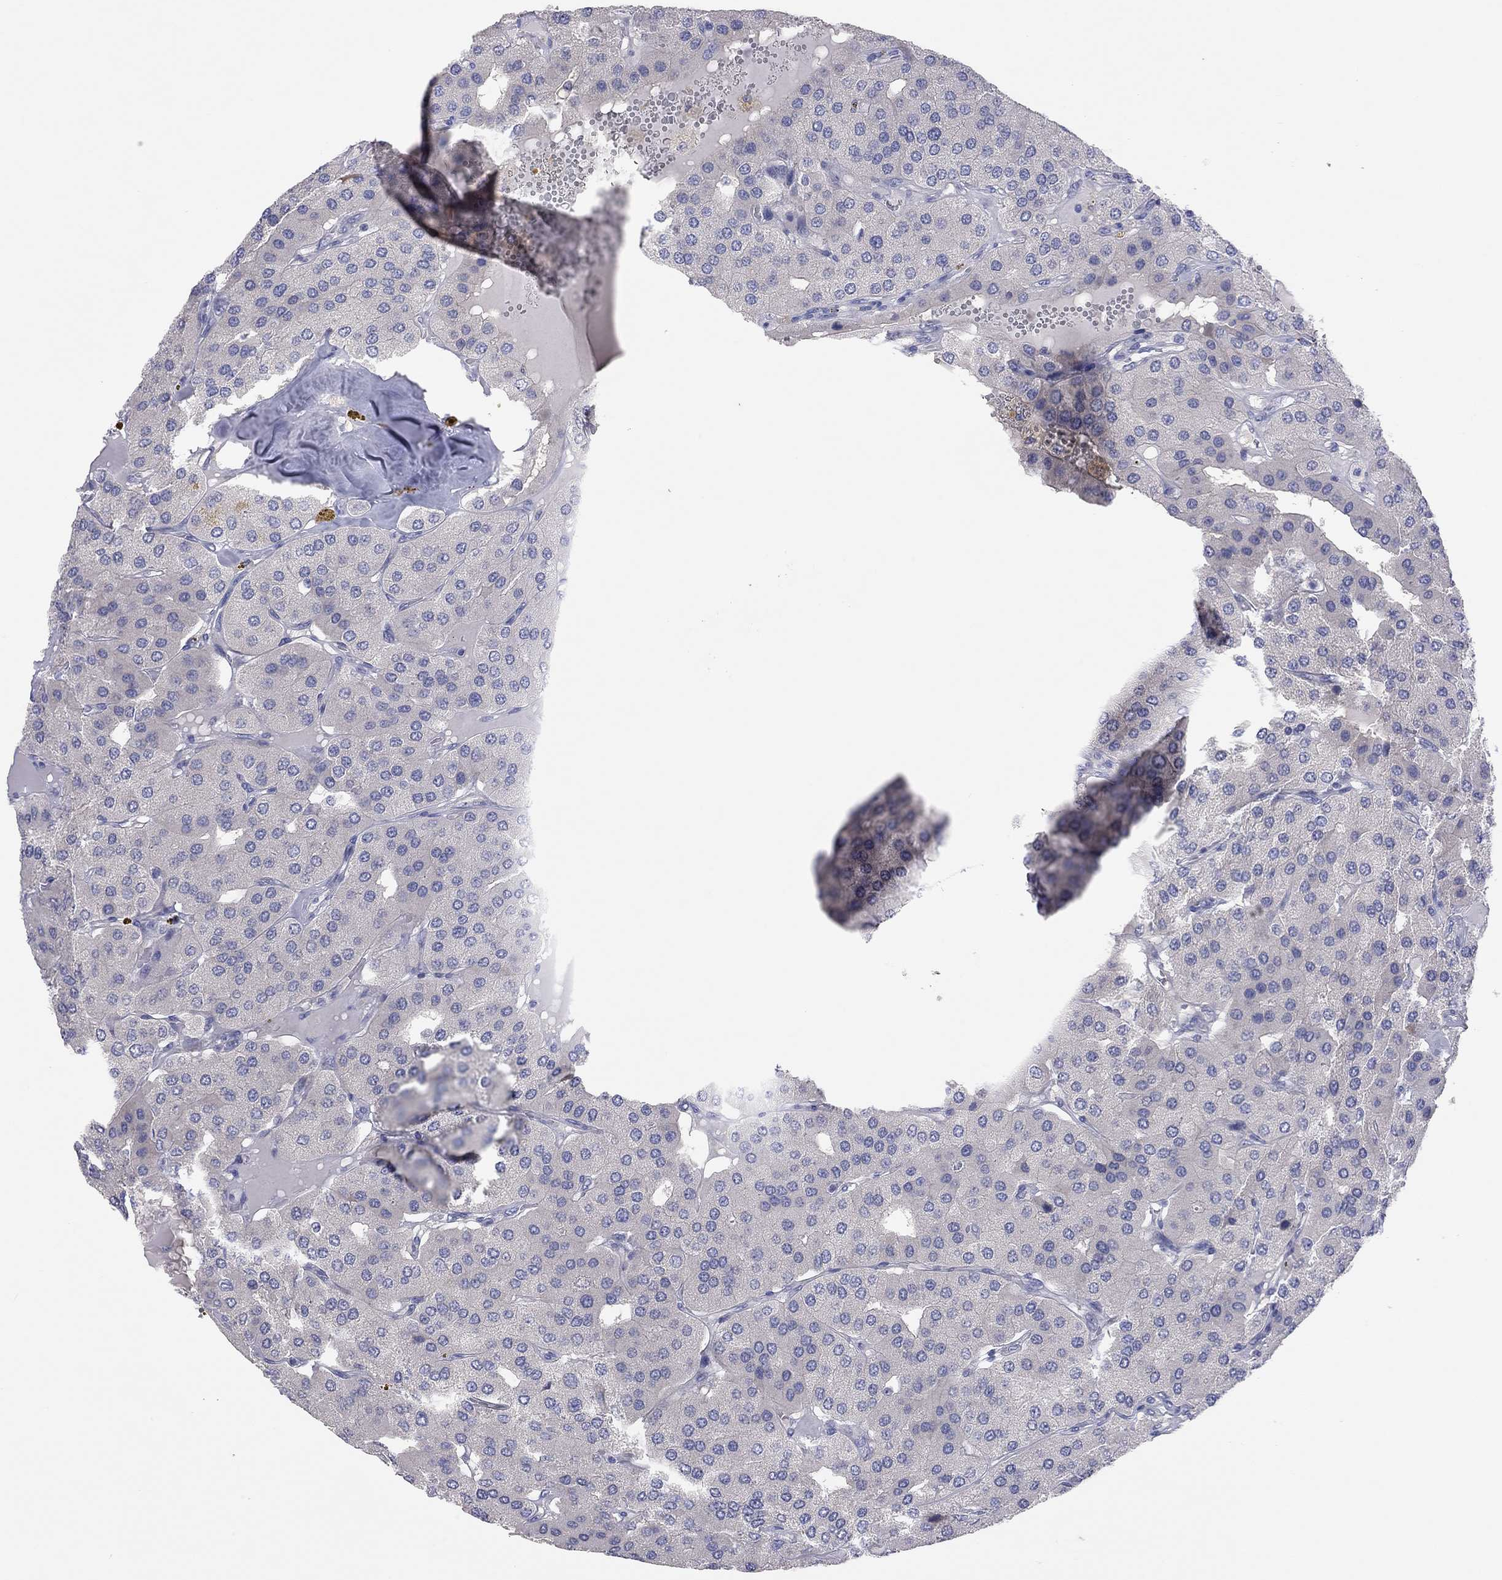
{"staining": {"intensity": "negative", "quantity": "none", "location": "none"}, "tissue": "parathyroid gland", "cell_type": "Glandular cells", "image_type": "normal", "snomed": [{"axis": "morphology", "description": "Normal tissue, NOS"}, {"axis": "morphology", "description": "Adenoma, NOS"}, {"axis": "topography", "description": "Parathyroid gland"}], "caption": "A high-resolution photomicrograph shows IHC staining of normal parathyroid gland, which shows no significant positivity in glandular cells.", "gene": "KCNB1", "patient": {"sex": "female", "age": 86}}